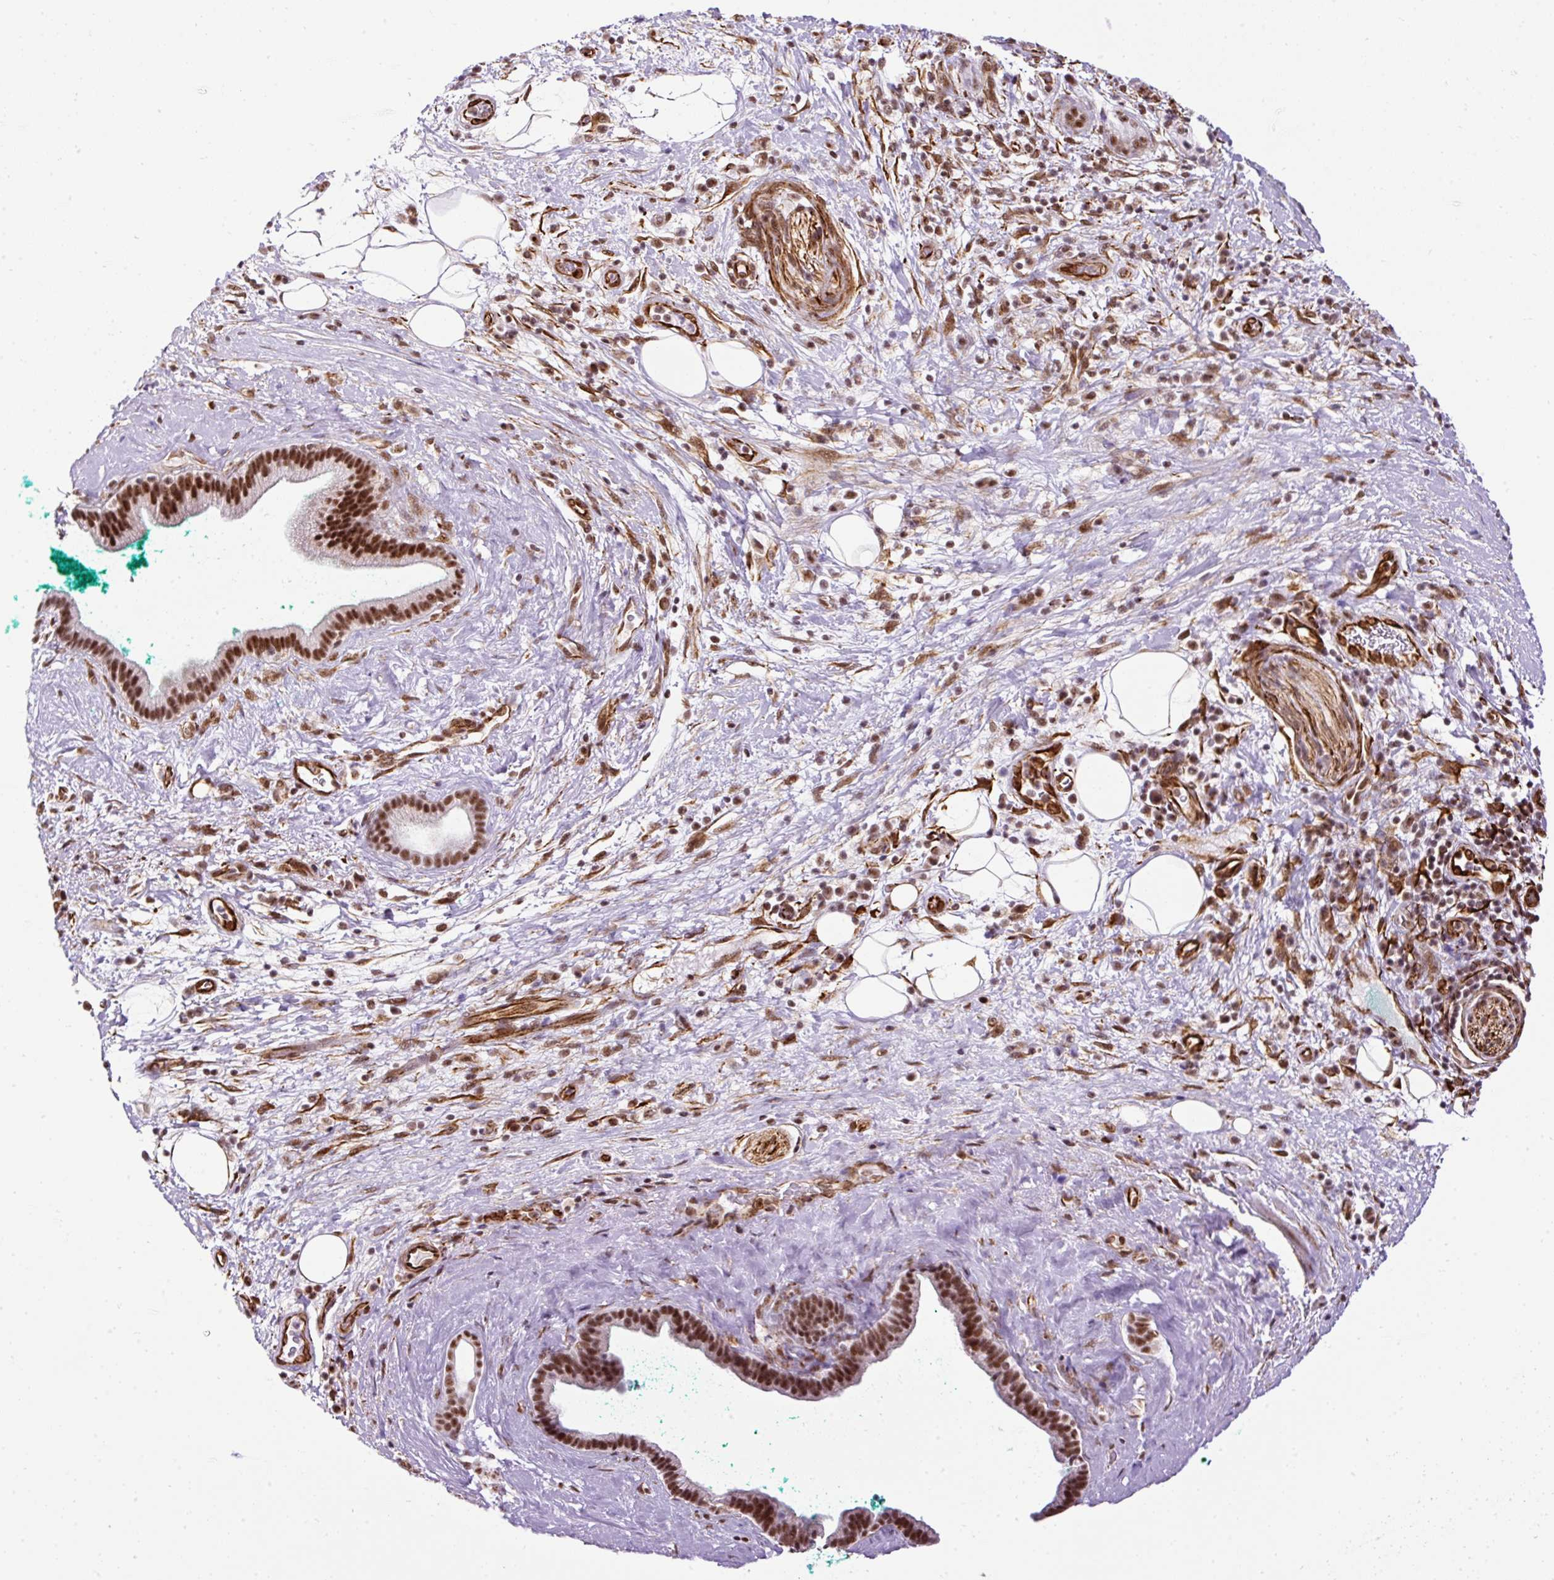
{"staining": {"intensity": "strong", "quantity": ">75%", "location": "nuclear"}, "tissue": "pancreatic cancer", "cell_type": "Tumor cells", "image_type": "cancer", "snomed": [{"axis": "morphology", "description": "Adenocarcinoma, NOS"}, {"axis": "topography", "description": "Pancreas"}], "caption": "A brown stain labels strong nuclear positivity of a protein in pancreatic cancer (adenocarcinoma) tumor cells.", "gene": "LUC7L2", "patient": {"sex": "male", "age": 78}}